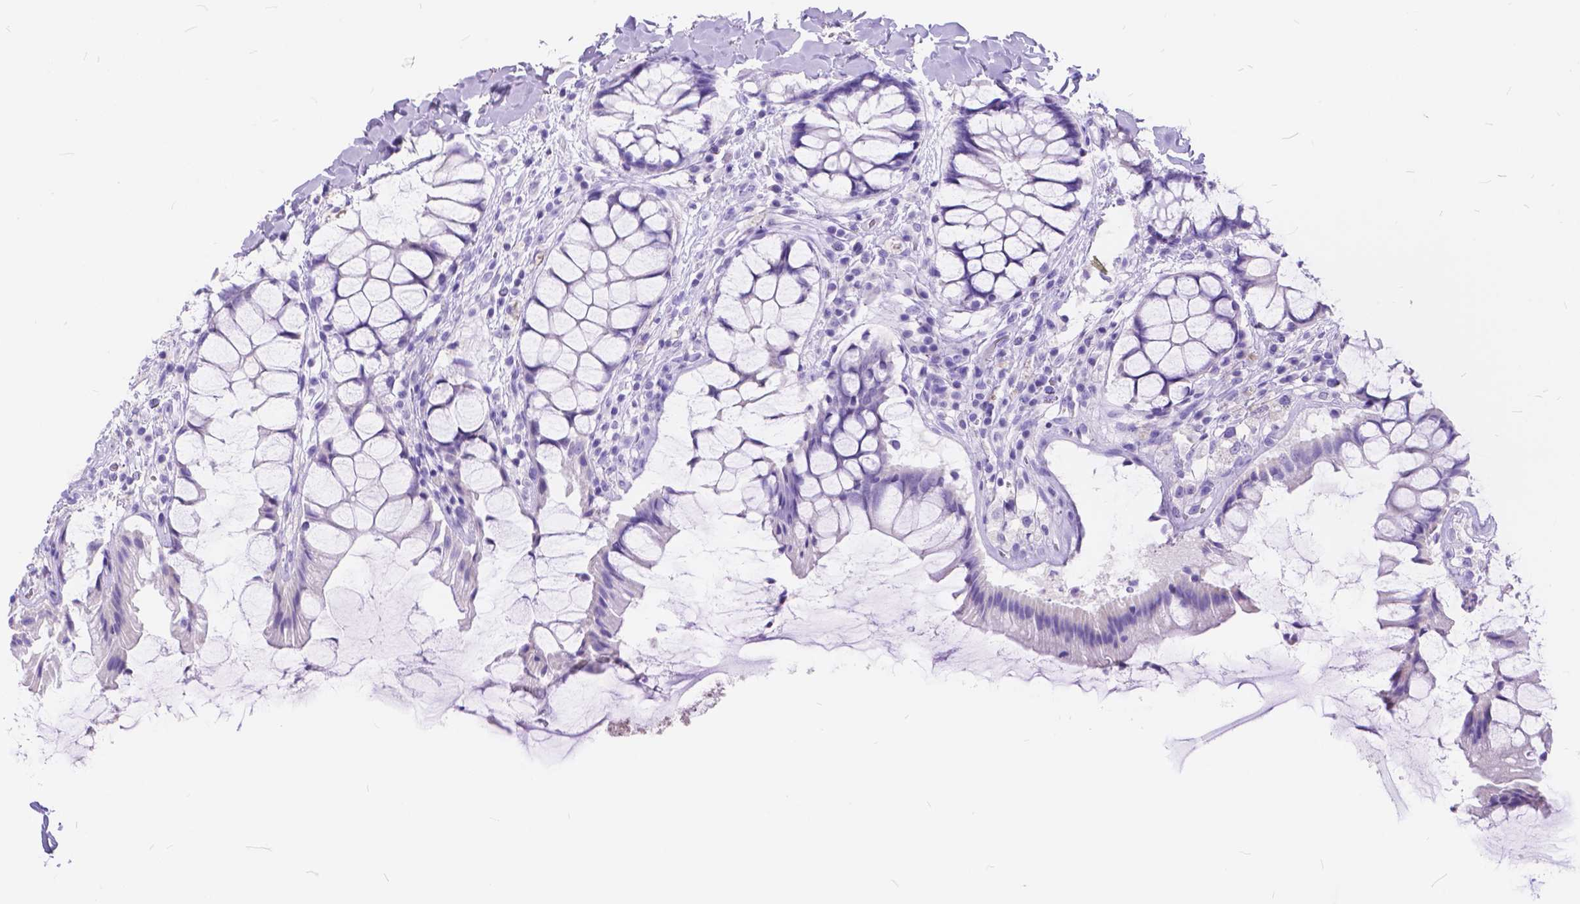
{"staining": {"intensity": "negative", "quantity": "none", "location": "none"}, "tissue": "rectum", "cell_type": "Glandular cells", "image_type": "normal", "snomed": [{"axis": "morphology", "description": "Normal tissue, NOS"}, {"axis": "topography", "description": "Rectum"}], "caption": "High magnification brightfield microscopy of benign rectum stained with DAB (3,3'-diaminobenzidine) (brown) and counterstained with hematoxylin (blue): glandular cells show no significant expression. The staining is performed using DAB brown chromogen with nuclei counter-stained in using hematoxylin.", "gene": "FOXL2", "patient": {"sex": "female", "age": 58}}